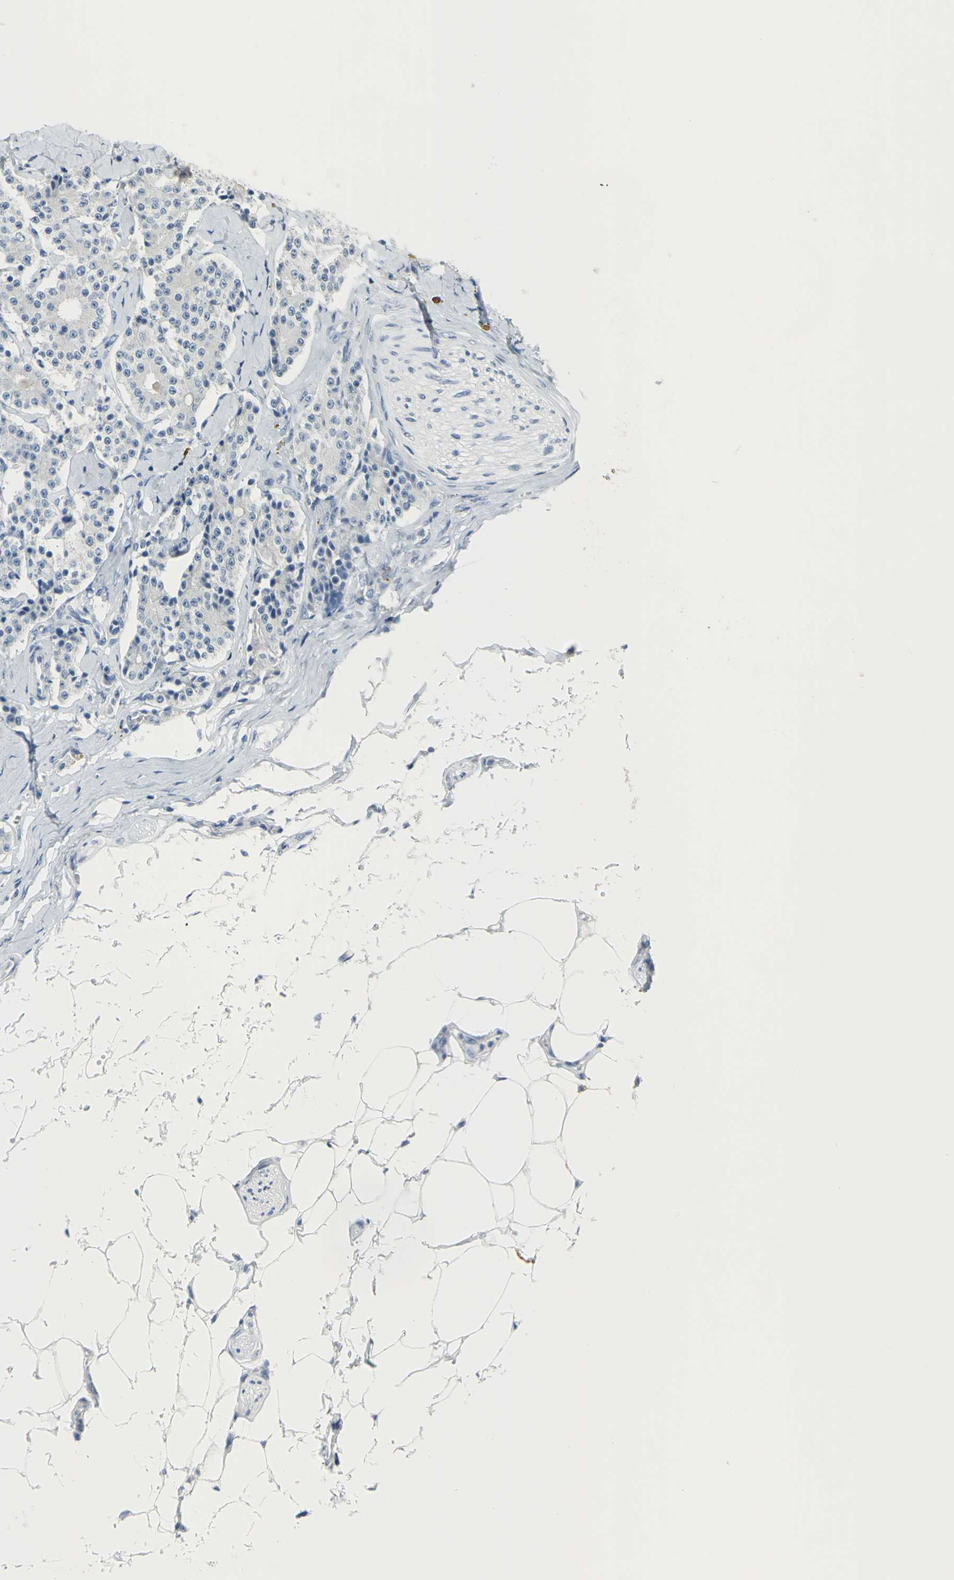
{"staining": {"intensity": "negative", "quantity": "none", "location": "none"}, "tissue": "carcinoid", "cell_type": "Tumor cells", "image_type": "cancer", "snomed": [{"axis": "morphology", "description": "Carcinoid, malignant, NOS"}, {"axis": "topography", "description": "Colon"}], "caption": "Tumor cells show no significant positivity in carcinoid.", "gene": "MCM3", "patient": {"sex": "female", "age": 61}}